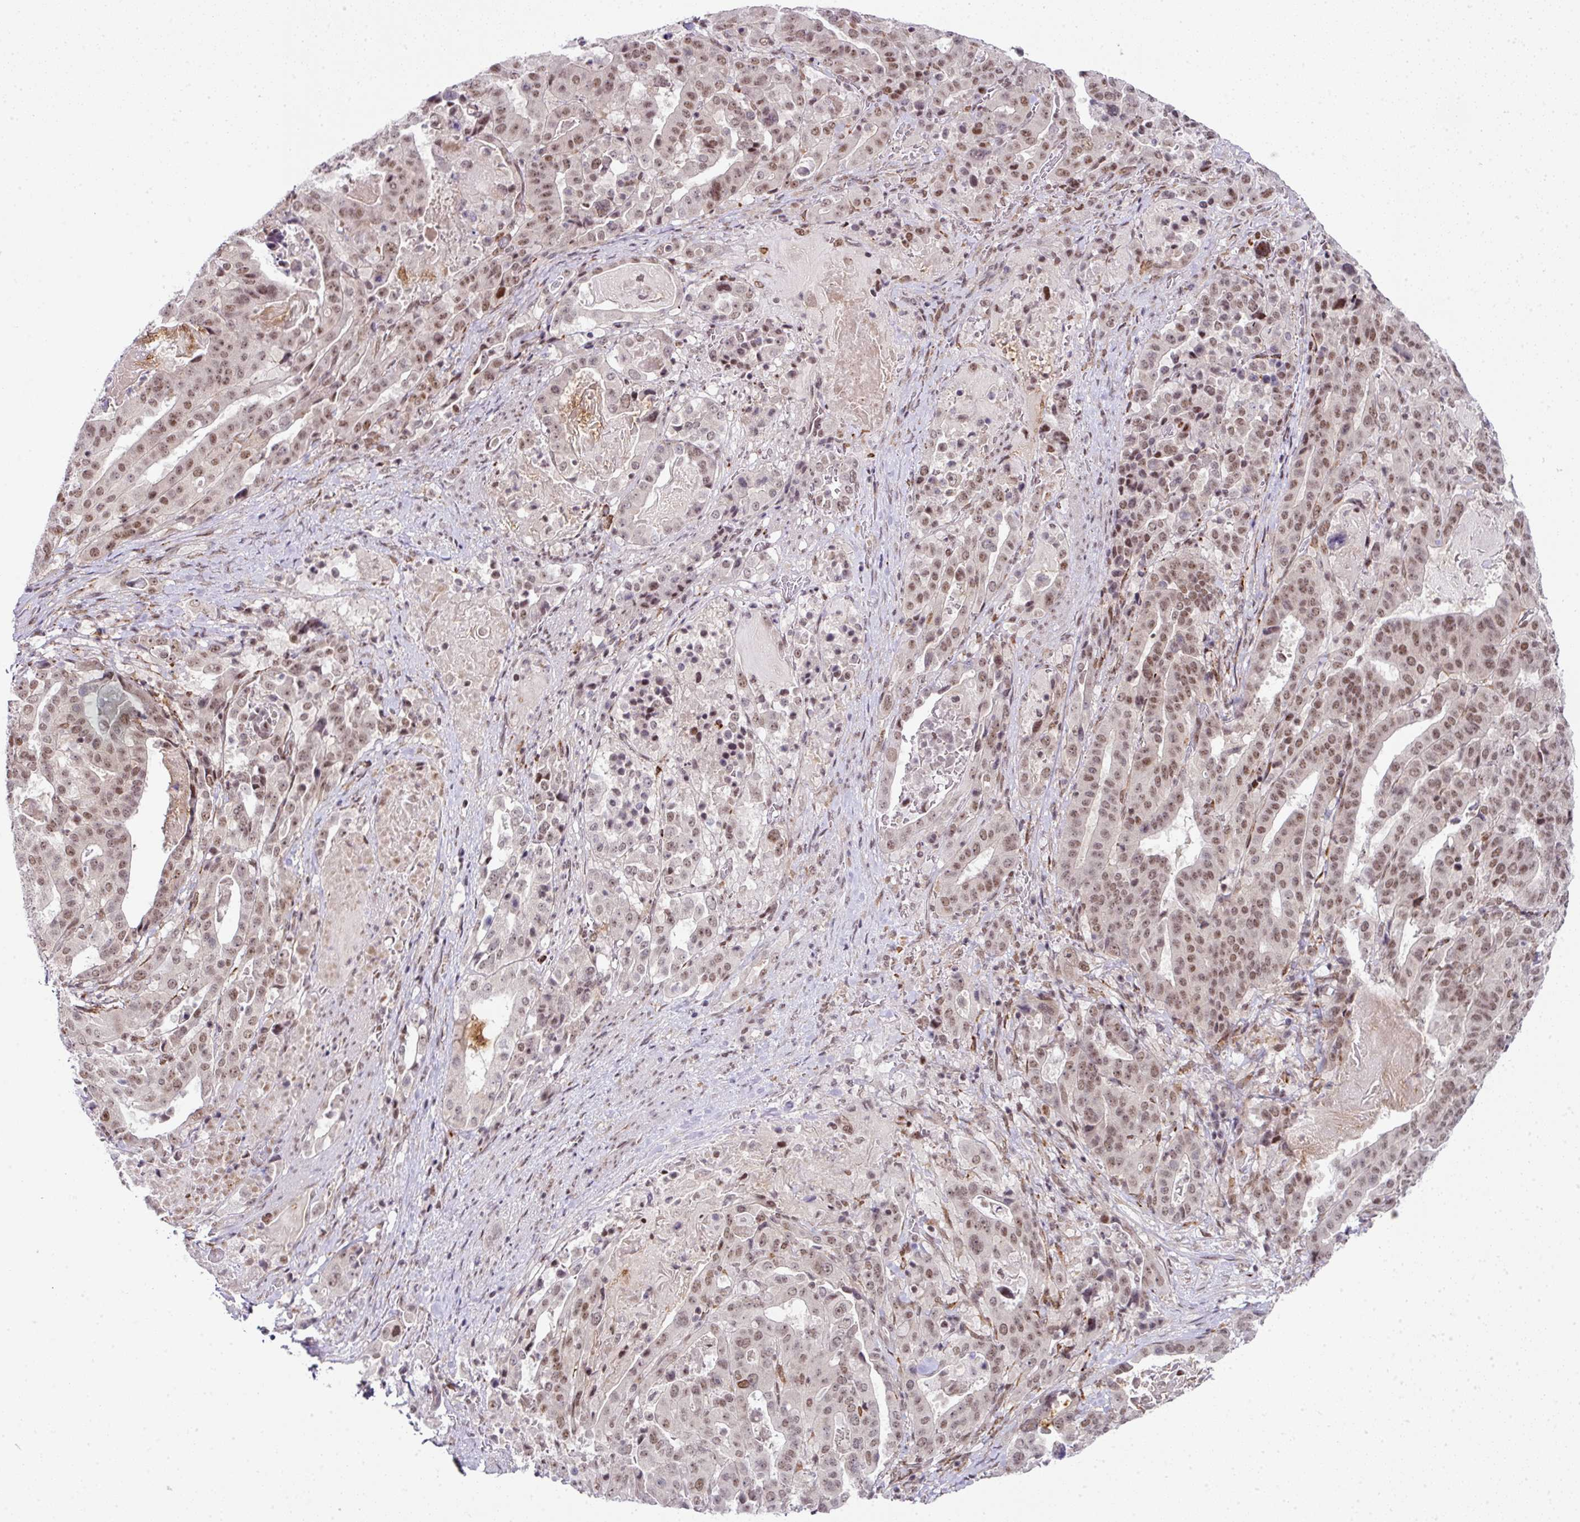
{"staining": {"intensity": "moderate", "quantity": ">75%", "location": "nuclear"}, "tissue": "stomach cancer", "cell_type": "Tumor cells", "image_type": "cancer", "snomed": [{"axis": "morphology", "description": "Adenocarcinoma, NOS"}, {"axis": "topography", "description": "Stomach"}], "caption": "Stomach cancer stained for a protein displays moderate nuclear positivity in tumor cells.", "gene": "NFYA", "patient": {"sex": "male", "age": 48}}